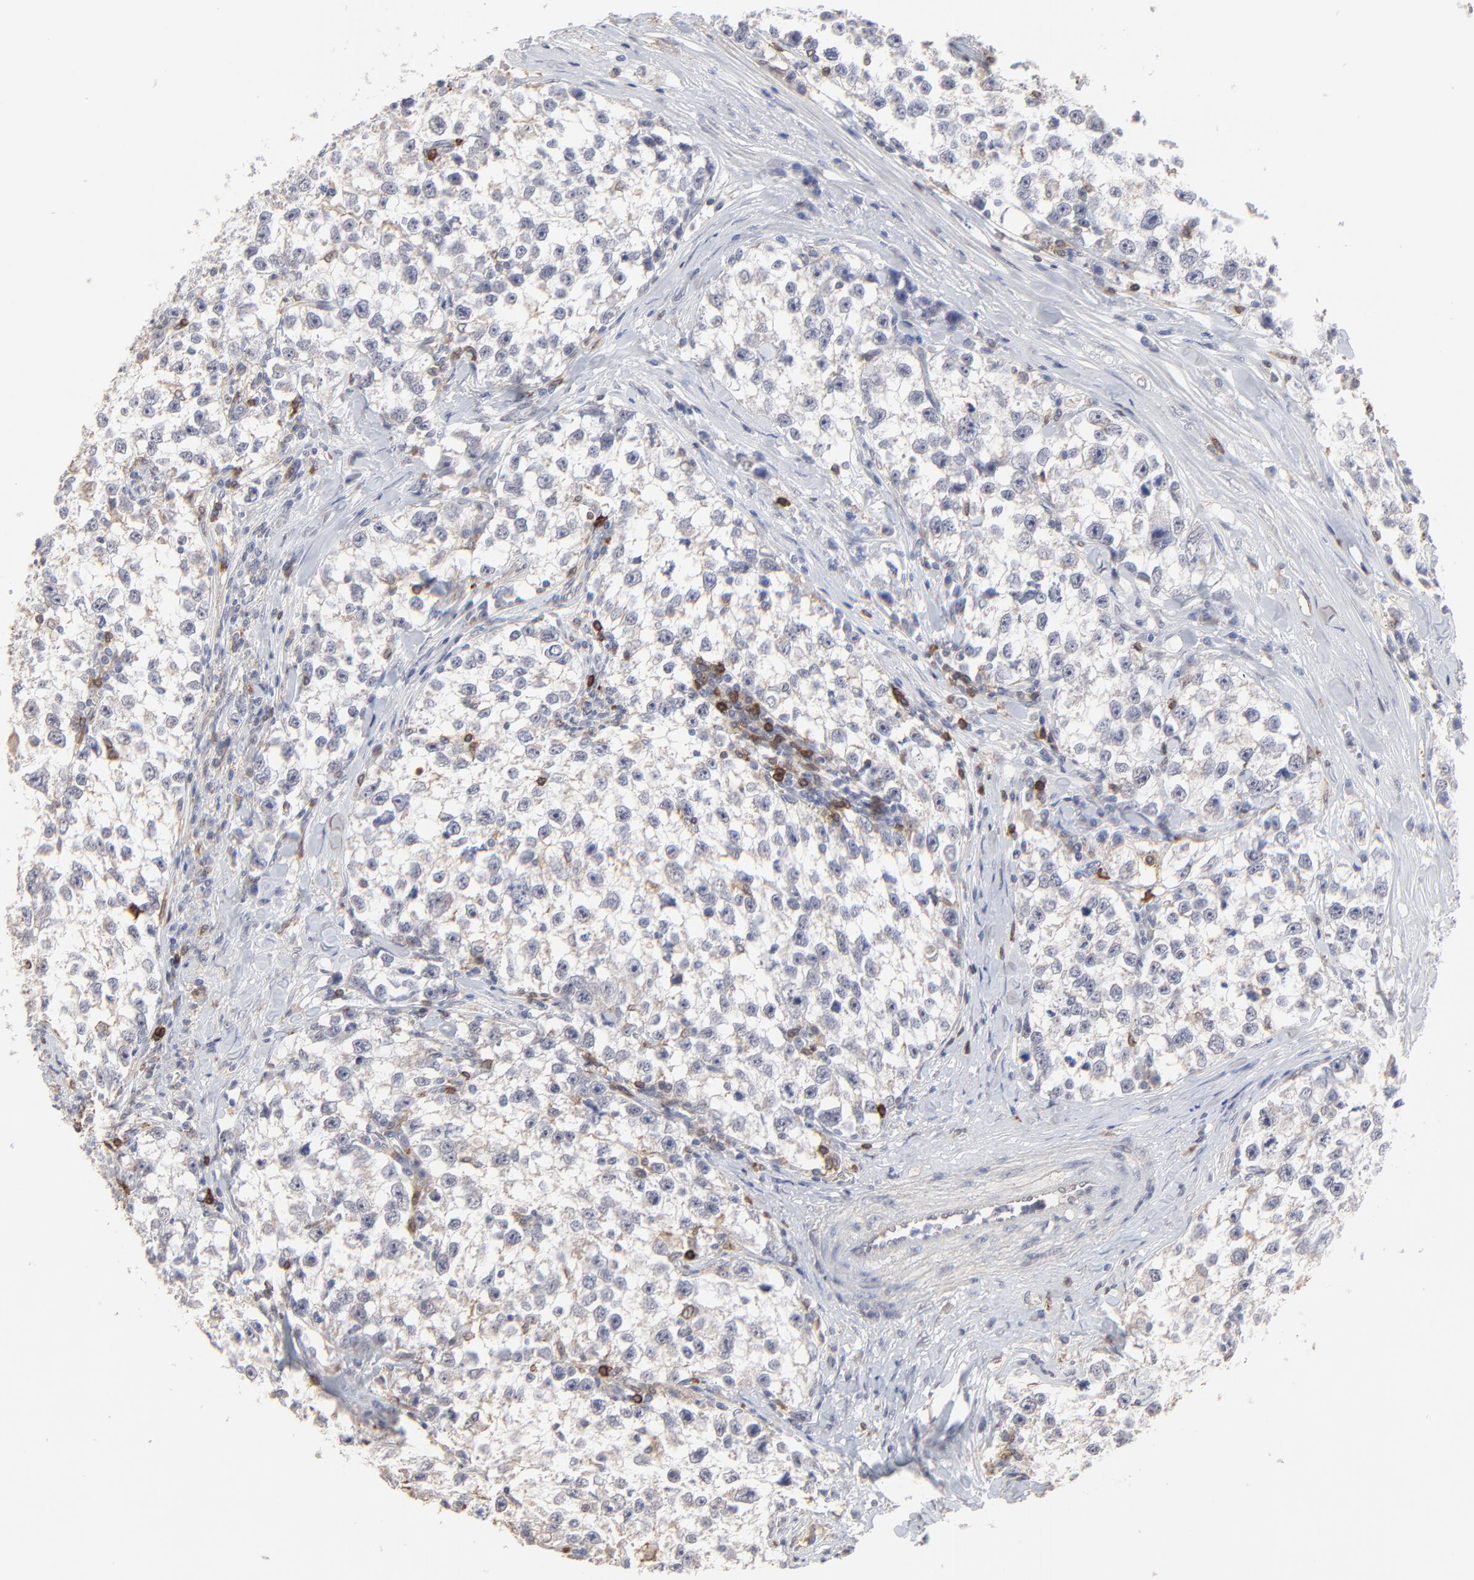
{"staining": {"intensity": "negative", "quantity": "none", "location": "none"}, "tissue": "testis cancer", "cell_type": "Tumor cells", "image_type": "cancer", "snomed": [{"axis": "morphology", "description": "Seminoma, NOS"}, {"axis": "morphology", "description": "Carcinoma, Embryonal, NOS"}, {"axis": "topography", "description": "Testis"}], "caption": "The image exhibits no significant expression in tumor cells of testis seminoma.", "gene": "SLC6A14", "patient": {"sex": "male", "age": 30}}